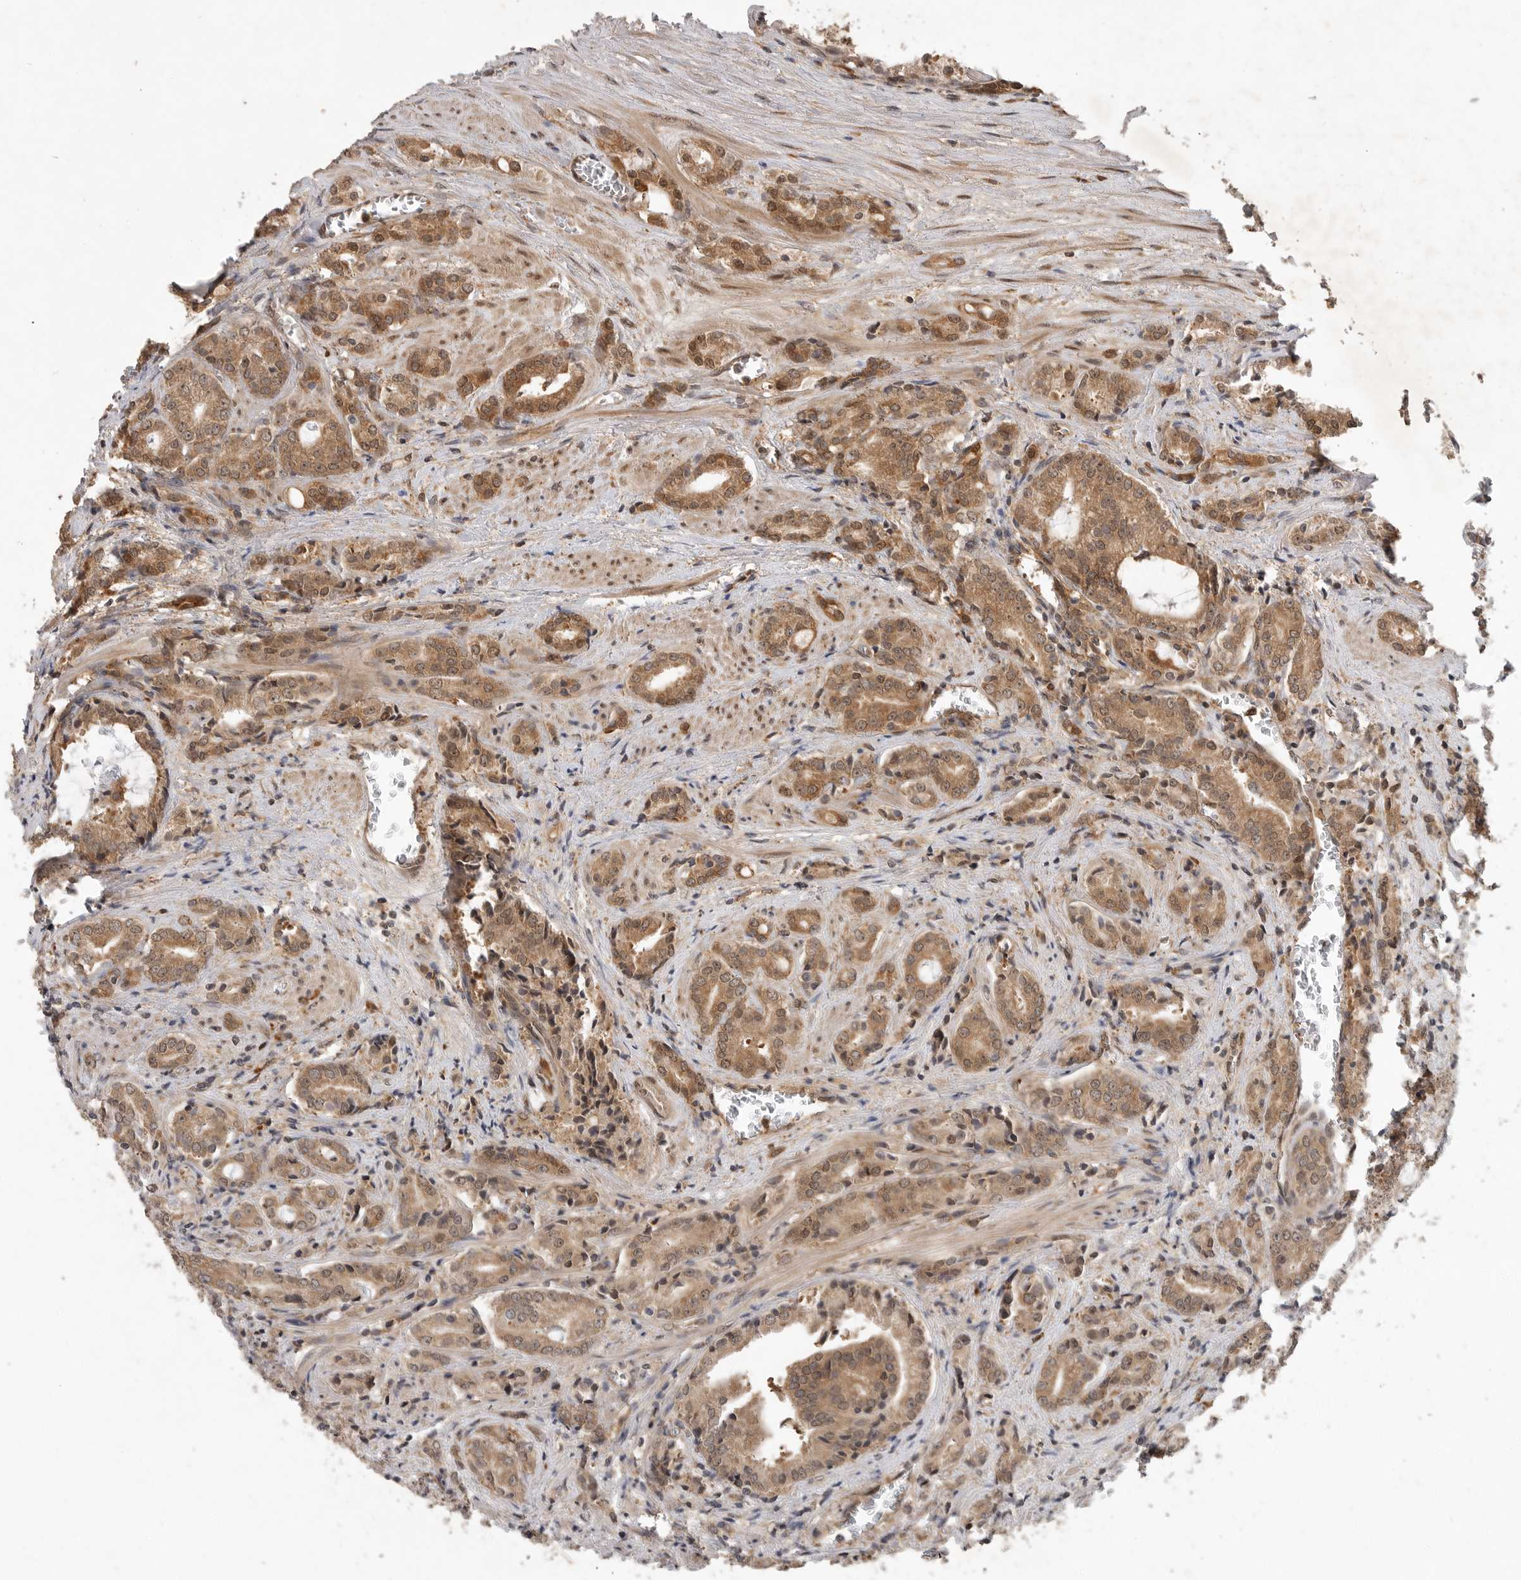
{"staining": {"intensity": "moderate", "quantity": ">75%", "location": "cytoplasmic/membranous"}, "tissue": "prostate cancer", "cell_type": "Tumor cells", "image_type": "cancer", "snomed": [{"axis": "morphology", "description": "Adenocarcinoma, High grade"}, {"axis": "topography", "description": "Prostate"}], "caption": "Human prostate cancer stained with a brown dye displays moderate cytoplasmic/membranous positive expression in about >75% of tumor cells.", "gene": "OSBPL9", "patient": {"sex": "male", "age": 57}}